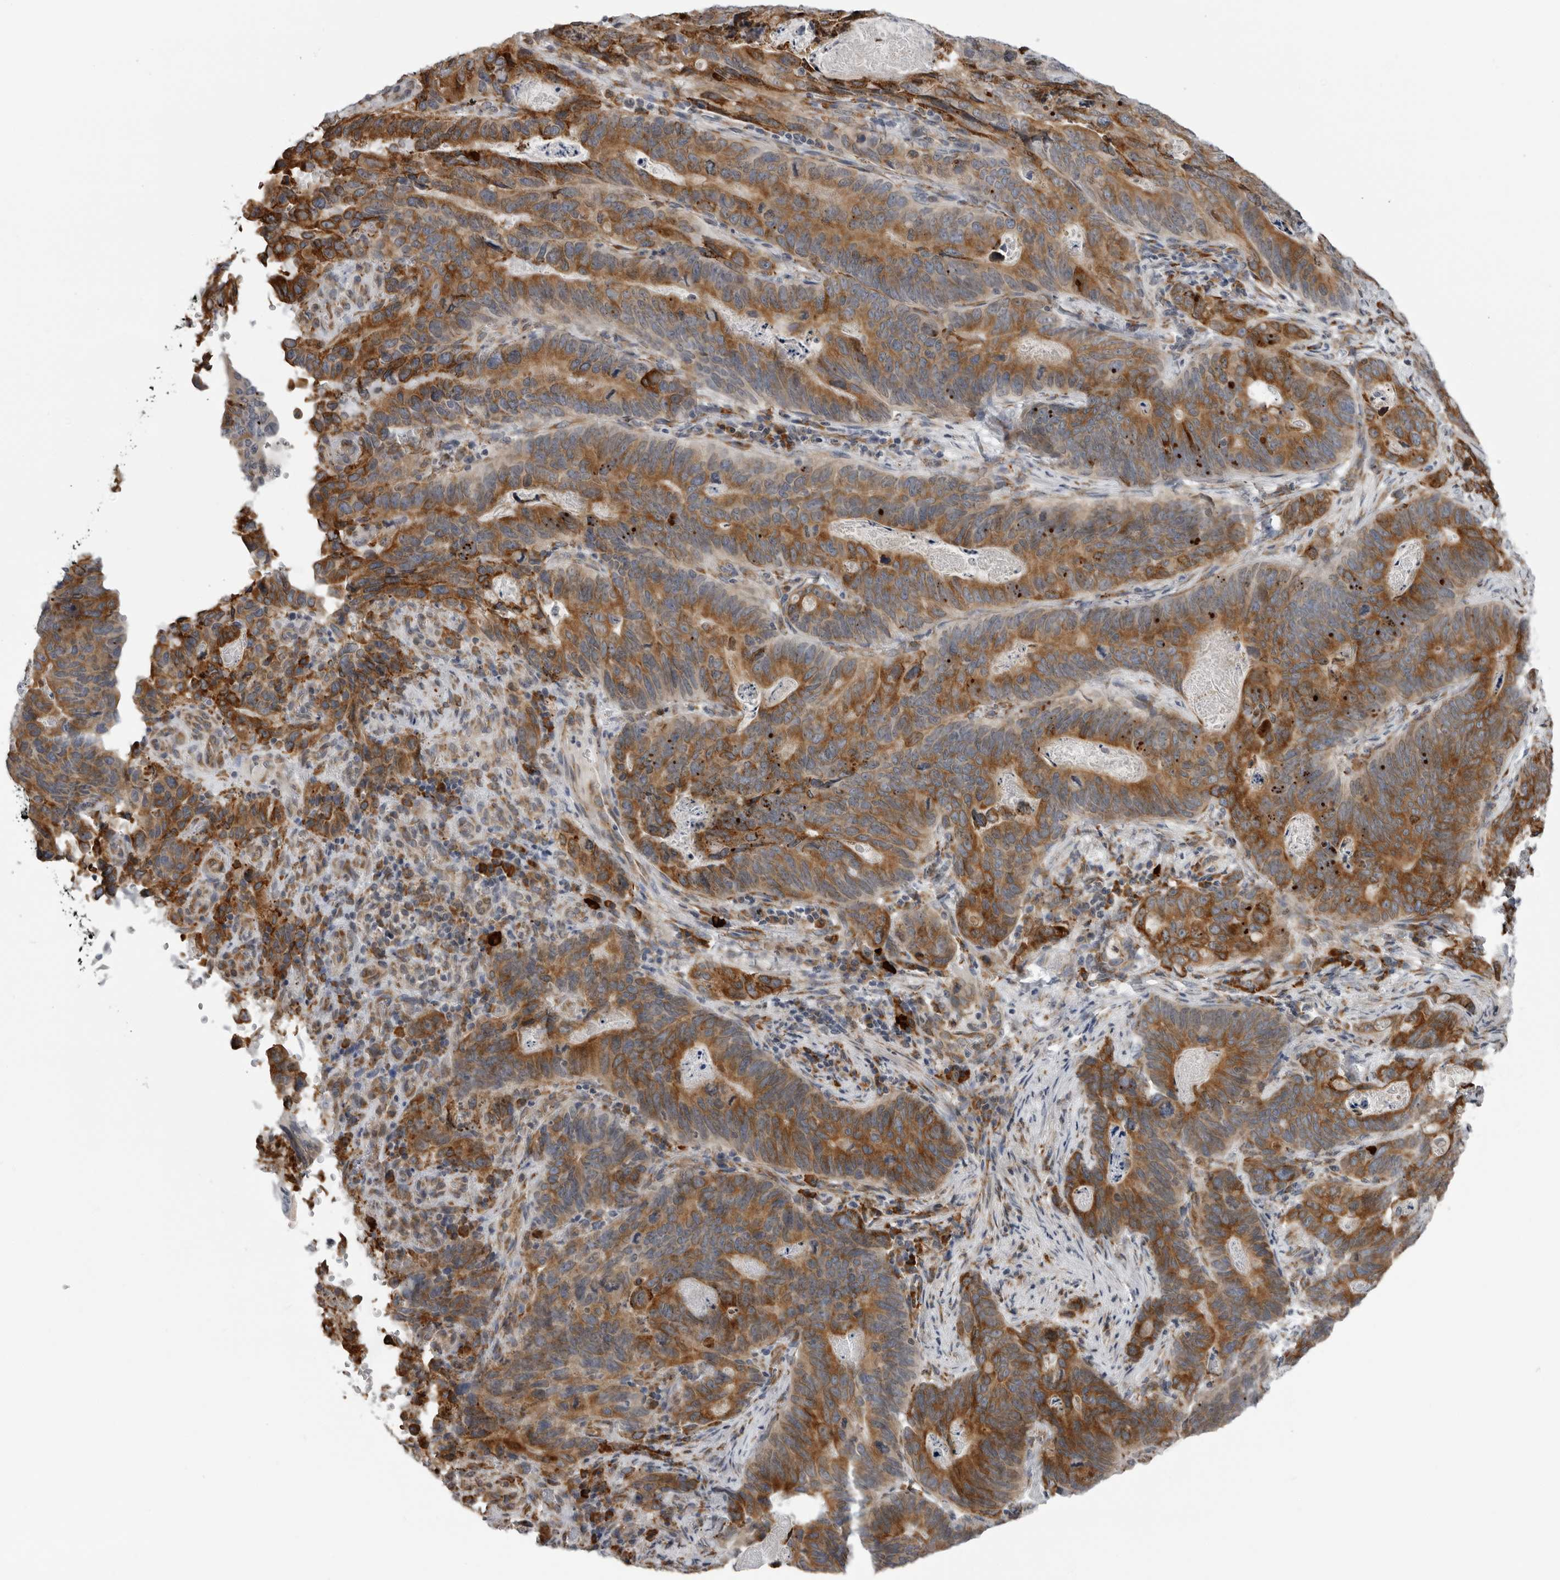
{"staining": {"intensity": "strong", "quantity": ">75%", "location": "cytoplasmic/membranous"}, "tissue": "stomach cancer", "cell_type": "Tumor cells", "image_type": "cancer", "snomed": [{"axis": "morphology", "description": "Normal tissue, NOS"}, {"axis": "morphology", "description": "Adenocarcinoma, NOS"}, {"axis": "topography", "description": "Stomach"}], "caption": "Stomach cancer tissue shows strong cytoplasmic/membranous staining in about >75% of tumor cells, visualized by immunohistochemistry.", "gene": "ALPK2", "patient": {"sex": "female", "age": 89}}